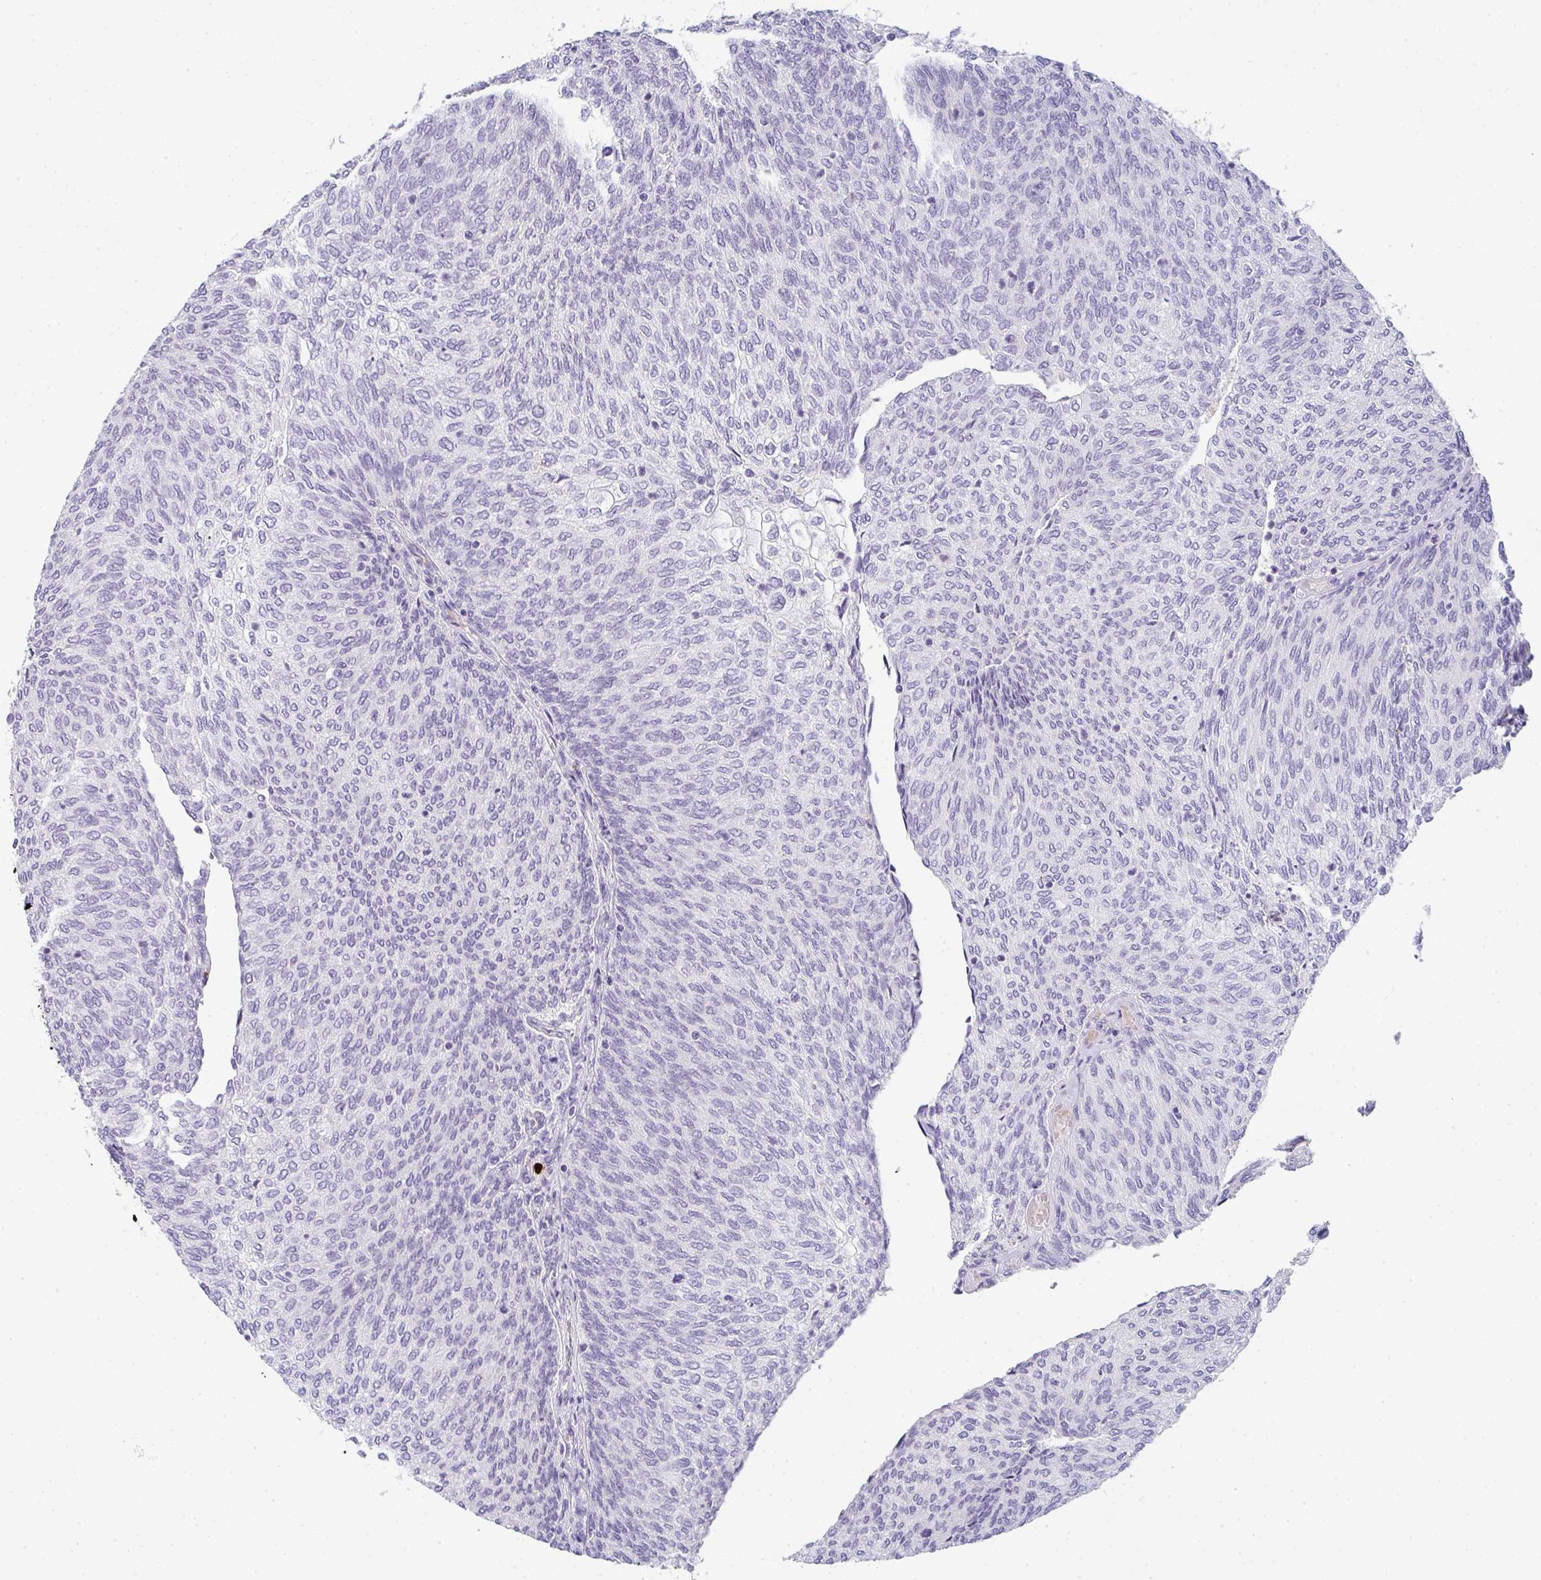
{"staining": {"intensity": "negative", "quantity": "none", "location": "none"}, "tissue": "urothelial cancer", "cell_type": "Tumor cells", "image_type": "cancer", "snomed": [{"axis": "morphology", "description": "Urothelial carcinoma, High grade"}, {"axis": "topography", "description": "Urinary bladder"}], "caption": "IHC micrograph of urothelial cancer stained for a protein (brown), which reveals no expression in tumor cells.", "gene": "CACNA1S", "patient": {"sex": "female", "age": 79}}